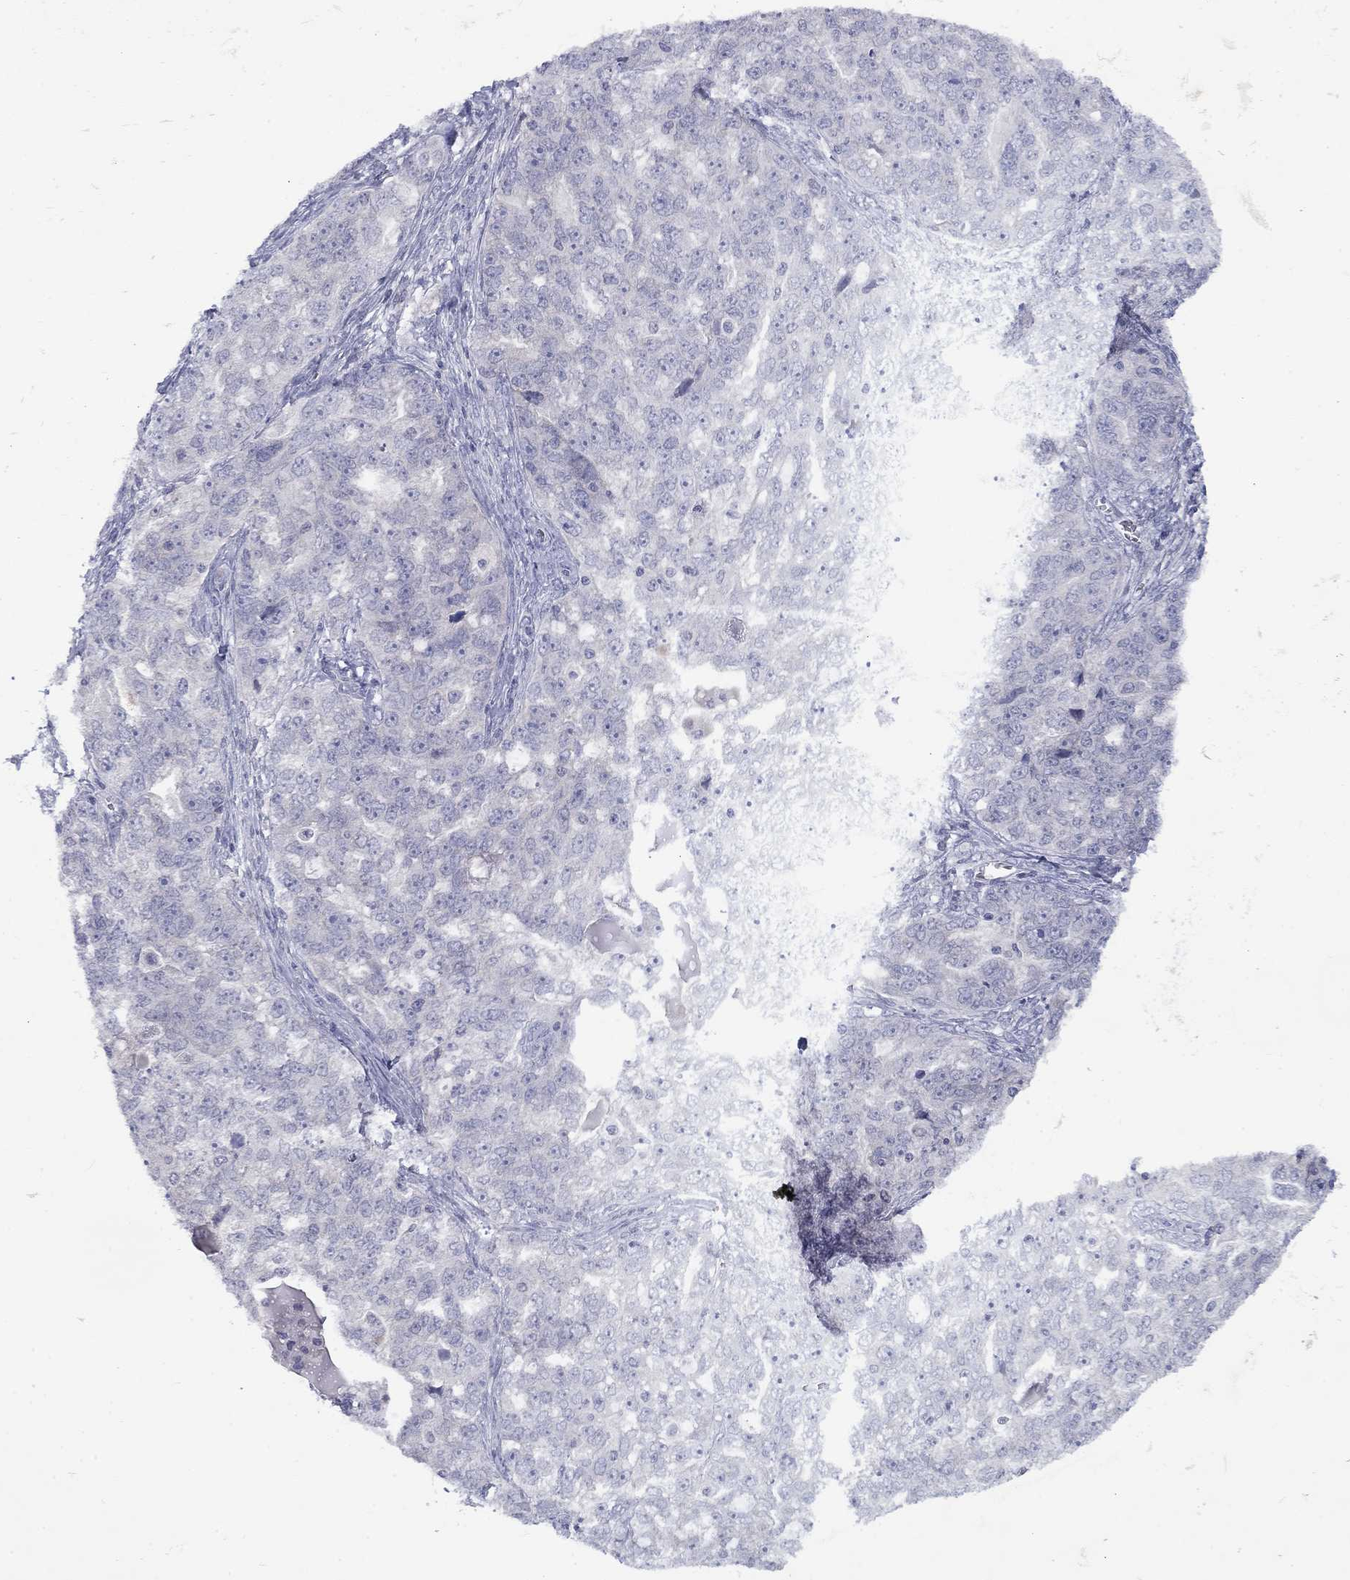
{"staining": {"intensity": "negative", "quantity": "none", "location": "none"}, "tissue": "ovarian cancer", "cell_type": "Tumor cells", "image_type": "cancer", "snomed": [{"axis": "morphology", "description": "Cystadenocarcinoma, serous, NOS"}, {"axis": "topography", "description": "Ovary"}], "caption": "A histopathology image of serous cystadenocarcinoma (ovarian) stained for a protein shows no brown staining in tumor cells.", "gene": "CACNA1A", "patient": {"sex": "female", "age": 51}}